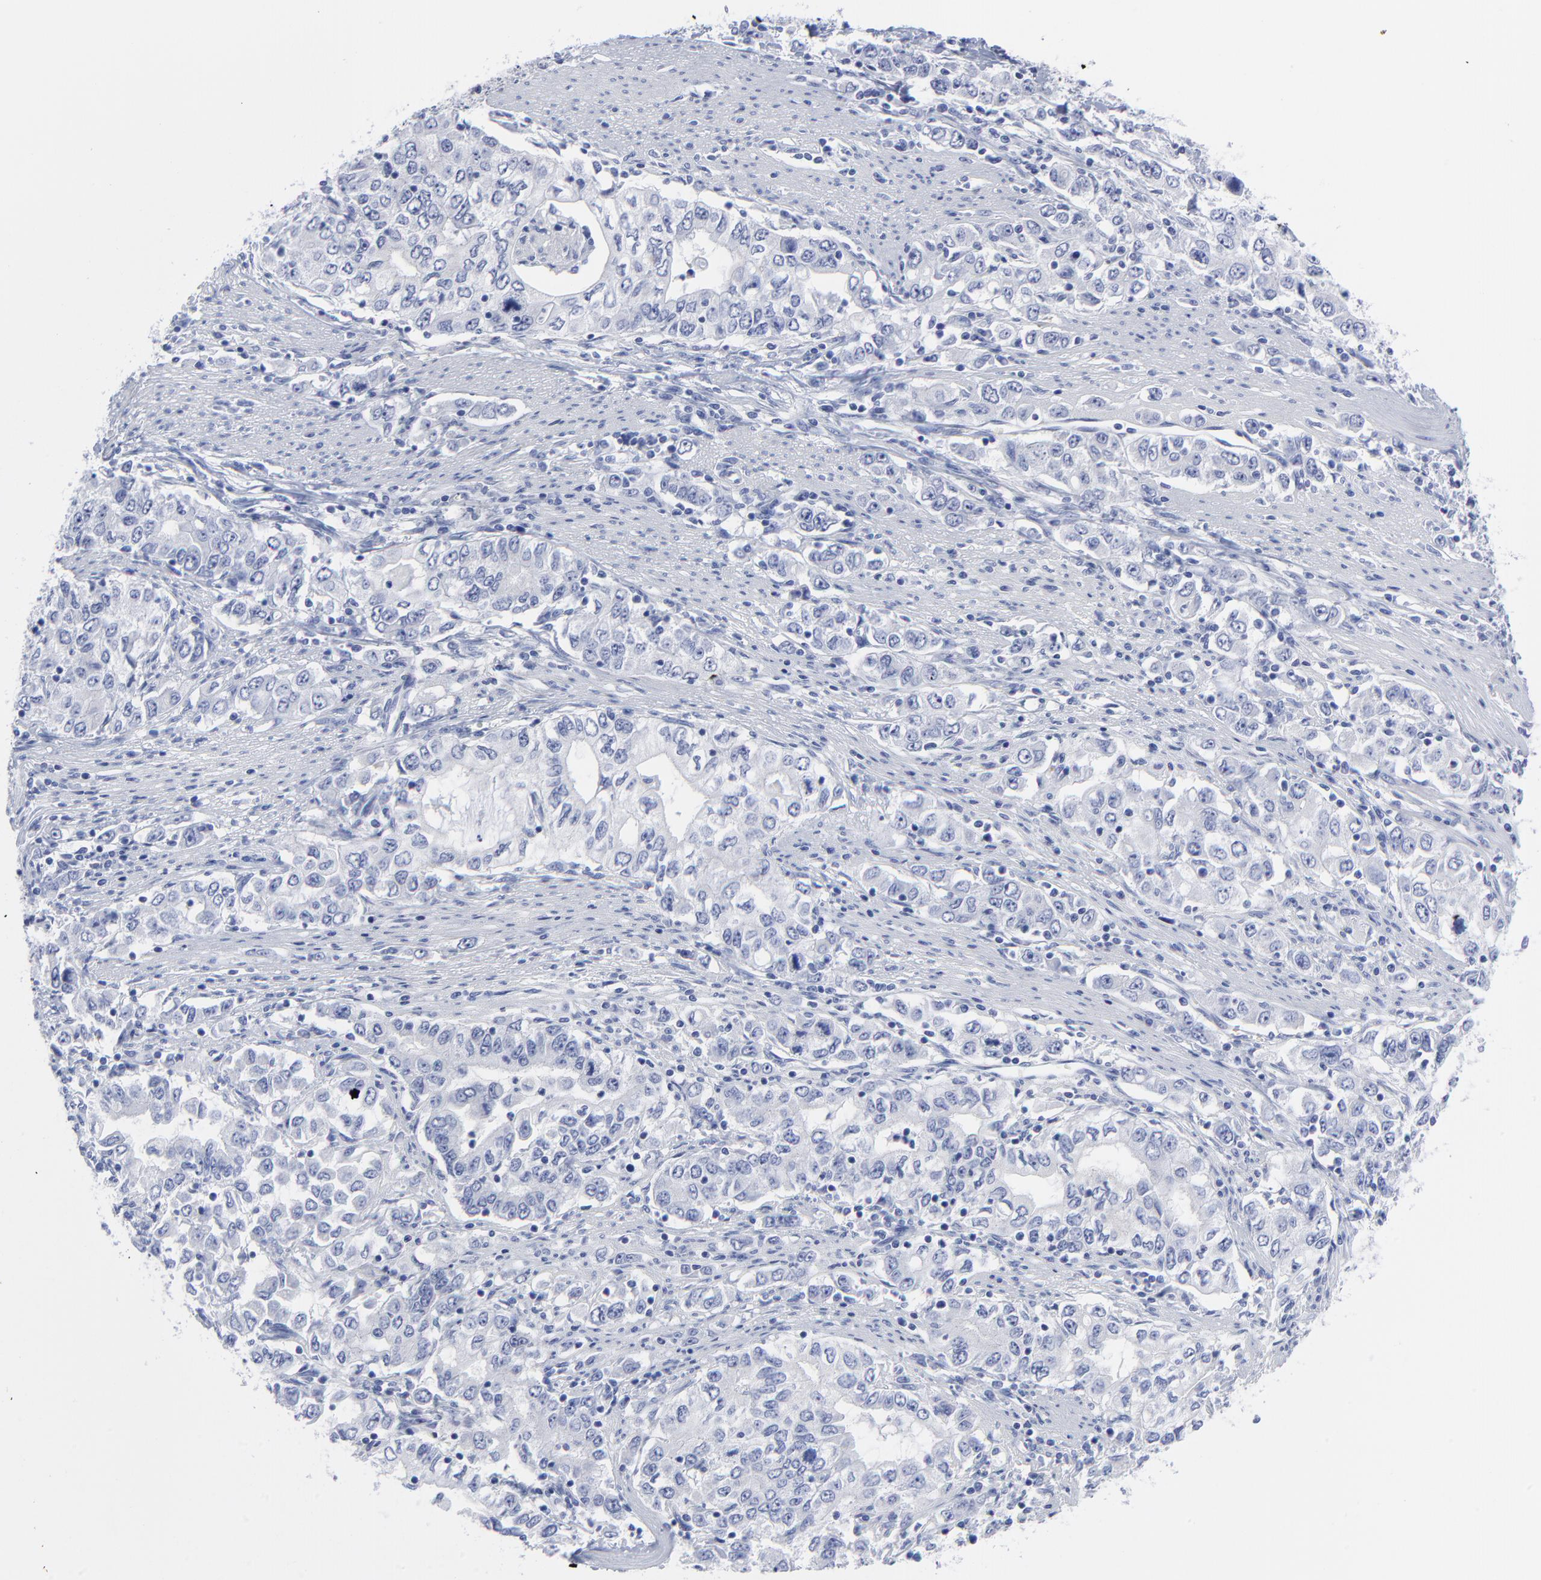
{"staining": {"intensity": "negative", "quantity": "none", "location": "none"}, "tissue": "stomach cancer", "cell_type": "Tumor cells", "image_type": "cancer", "snomed": [{"axis": "morphology", "description": "Adenocarcinoma, NOS"}, {"axis": "topography", "description": "Stomach, lower"}], "caption": "High magnification brightfield microscopy of stomach cancer stained with DAB (3,3'-diaminobenzidine) (brown) and counterstained with hematoxylin (blue): tumor cells show no significant expression.", "gene": "CNTN3", "patient": {"sex": "female", "age": 72}}